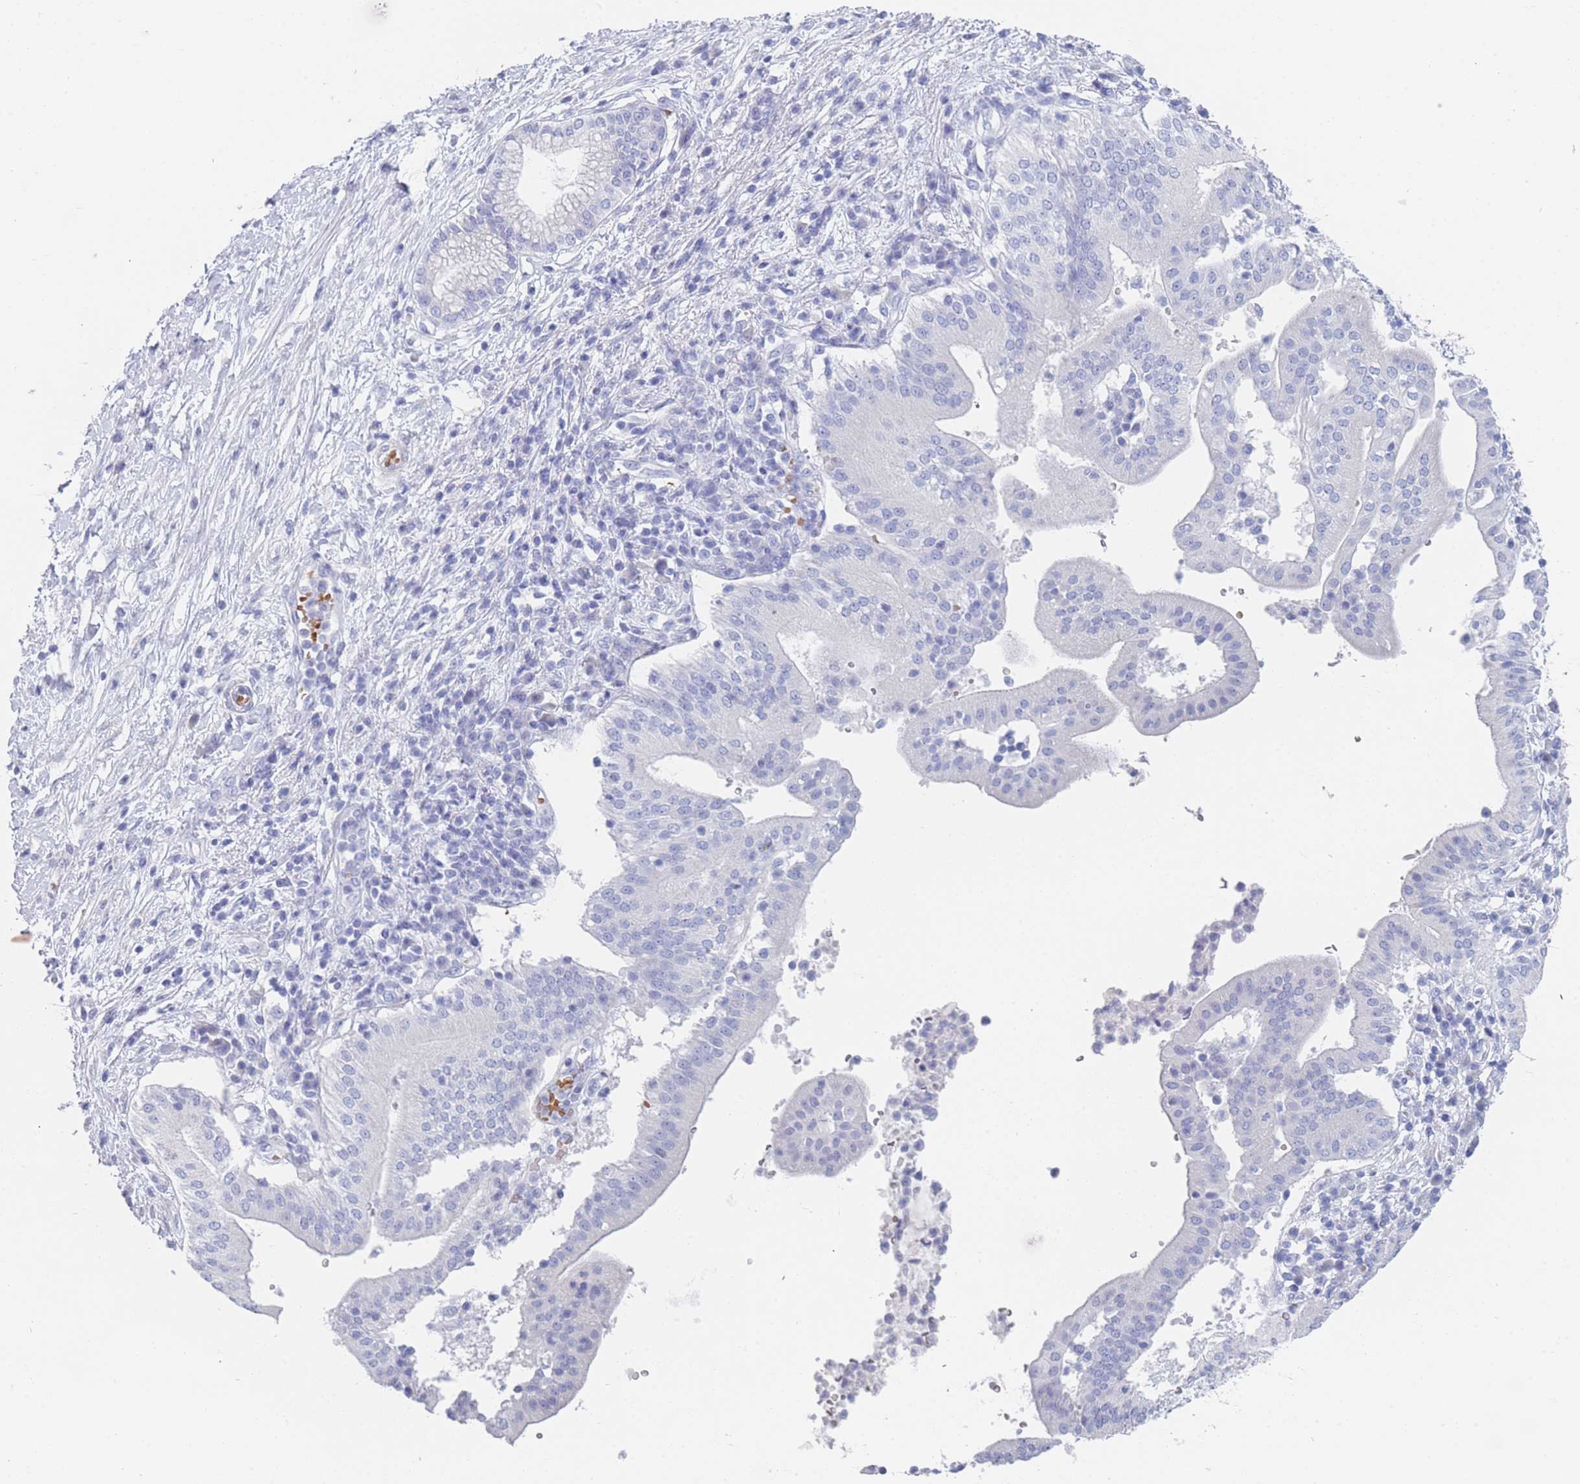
{"staining": {"intensity": "negative", "quantity": "none", "location": "none"}, "tissue": "pancreatic cancer", "cell_type": "Tumor cells", "image_type": "cancer", "snomed": [{"axis": "morphology", "description": "Adenocarcinoma, NOS"}, {"axis": "topography", "description": "Pancreas"}], "caption": "An immunohistochemistry (IHC) image of adenocarcinoma (pancreatic) is shown. There is no staining in tumor cells of adenocarcinoma (pancreatic). Brightfield microscopy of IHC stained with DAB (3,3'-diaminobenzidine) (brown) and hematoxylin (blue), captured at high magnification.", "gene": "OR5D16", "patient": {"sex": "male", "age": 68}}